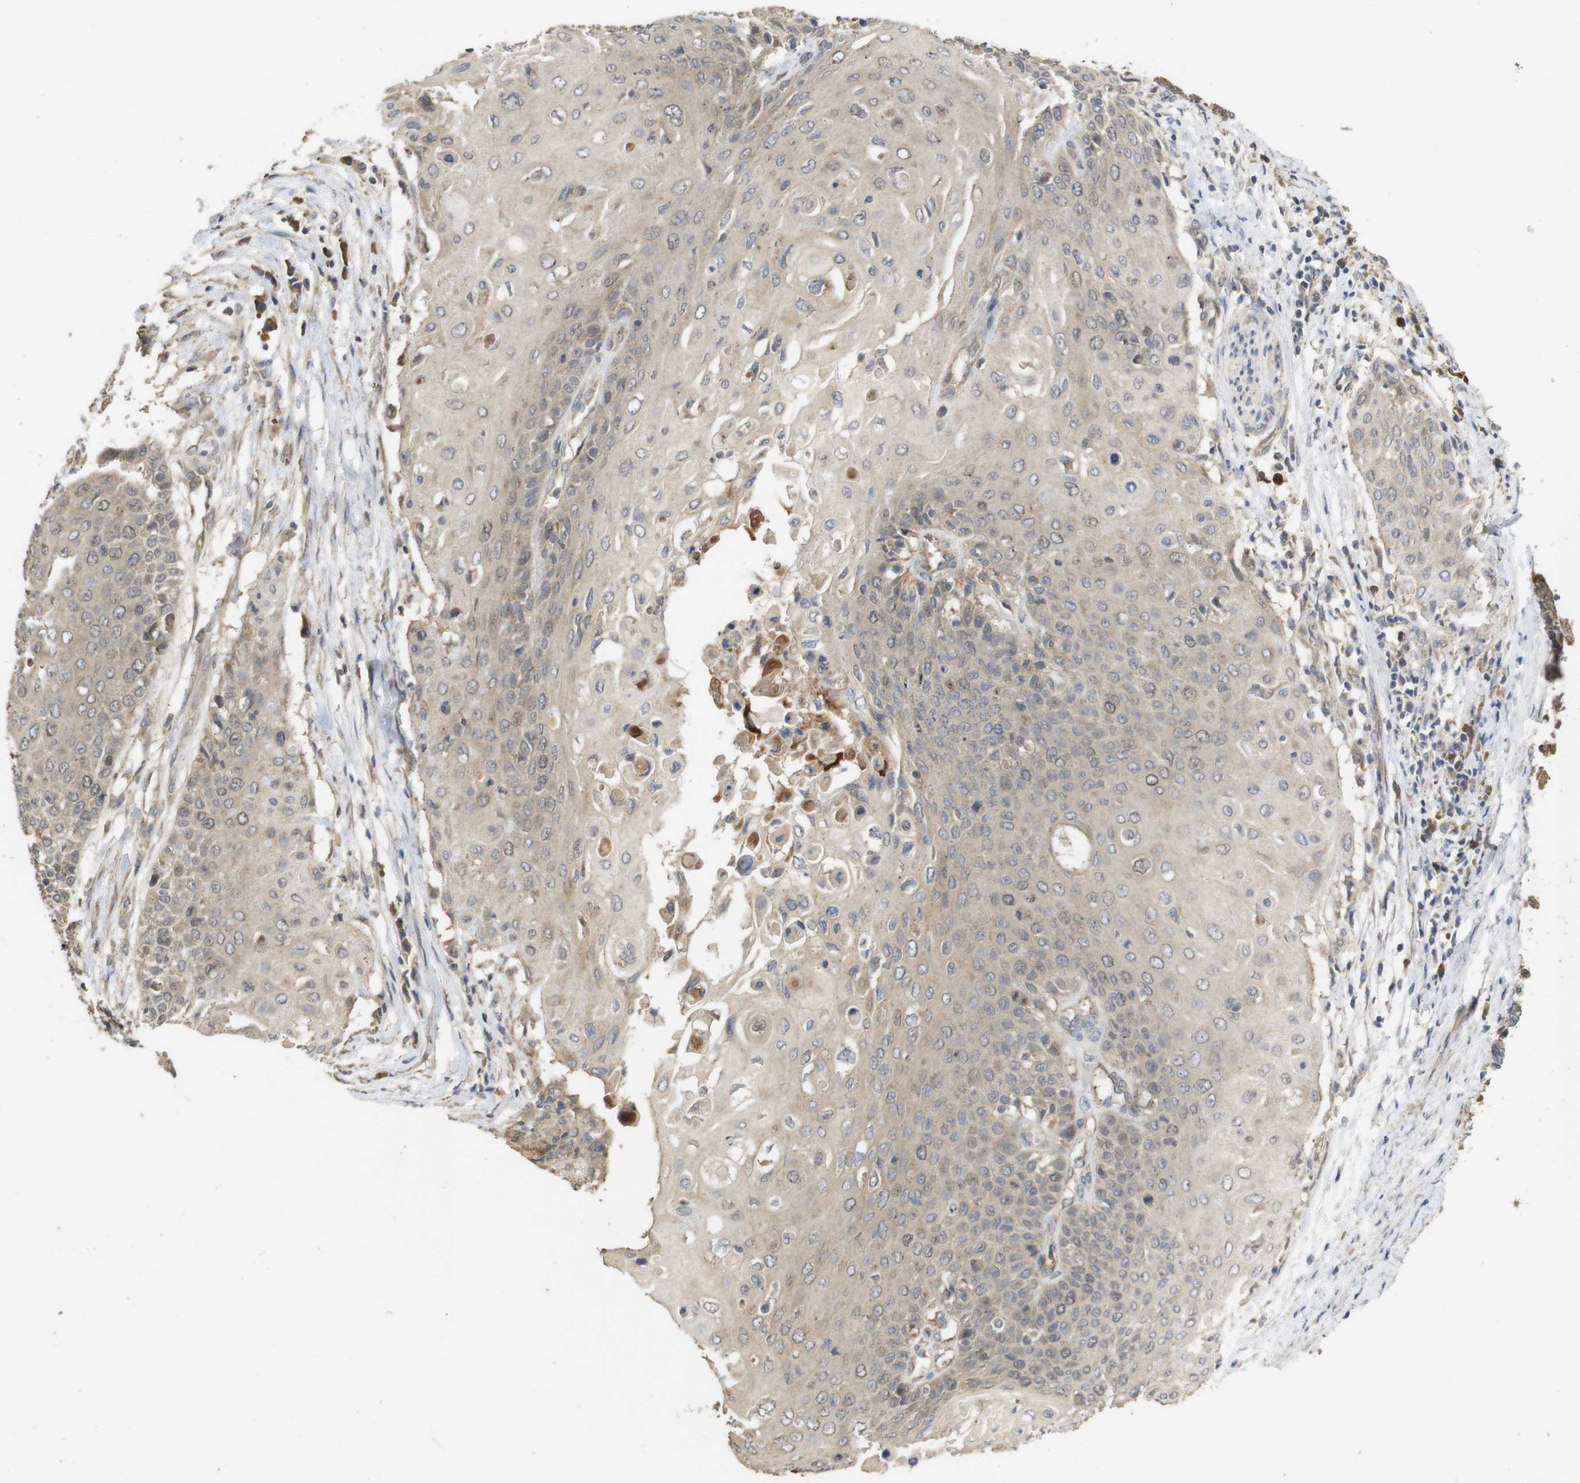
{"staining": {"intensity": "weak", "quantity": "25%-75%", "location": "cytoplasmic/membranous,nuclear"}, "tissue": "cervical cancer", "cell_type": "Tumor cells", "image_type": "cancer", "snomed": [{"axis": "morphology", "description": "Squamous cell carcinoma, NOS"}, {"axis": "topography", "description": "Cervix"}], "caption": "A brown stain highlights weak cytoplasmic/membranous and nuclear positivity of a protein in human cervical squamous cell carcinoma tumor cells.", "gene": "PCDHB10", "patient": {"sex": "female", "age": 39}}